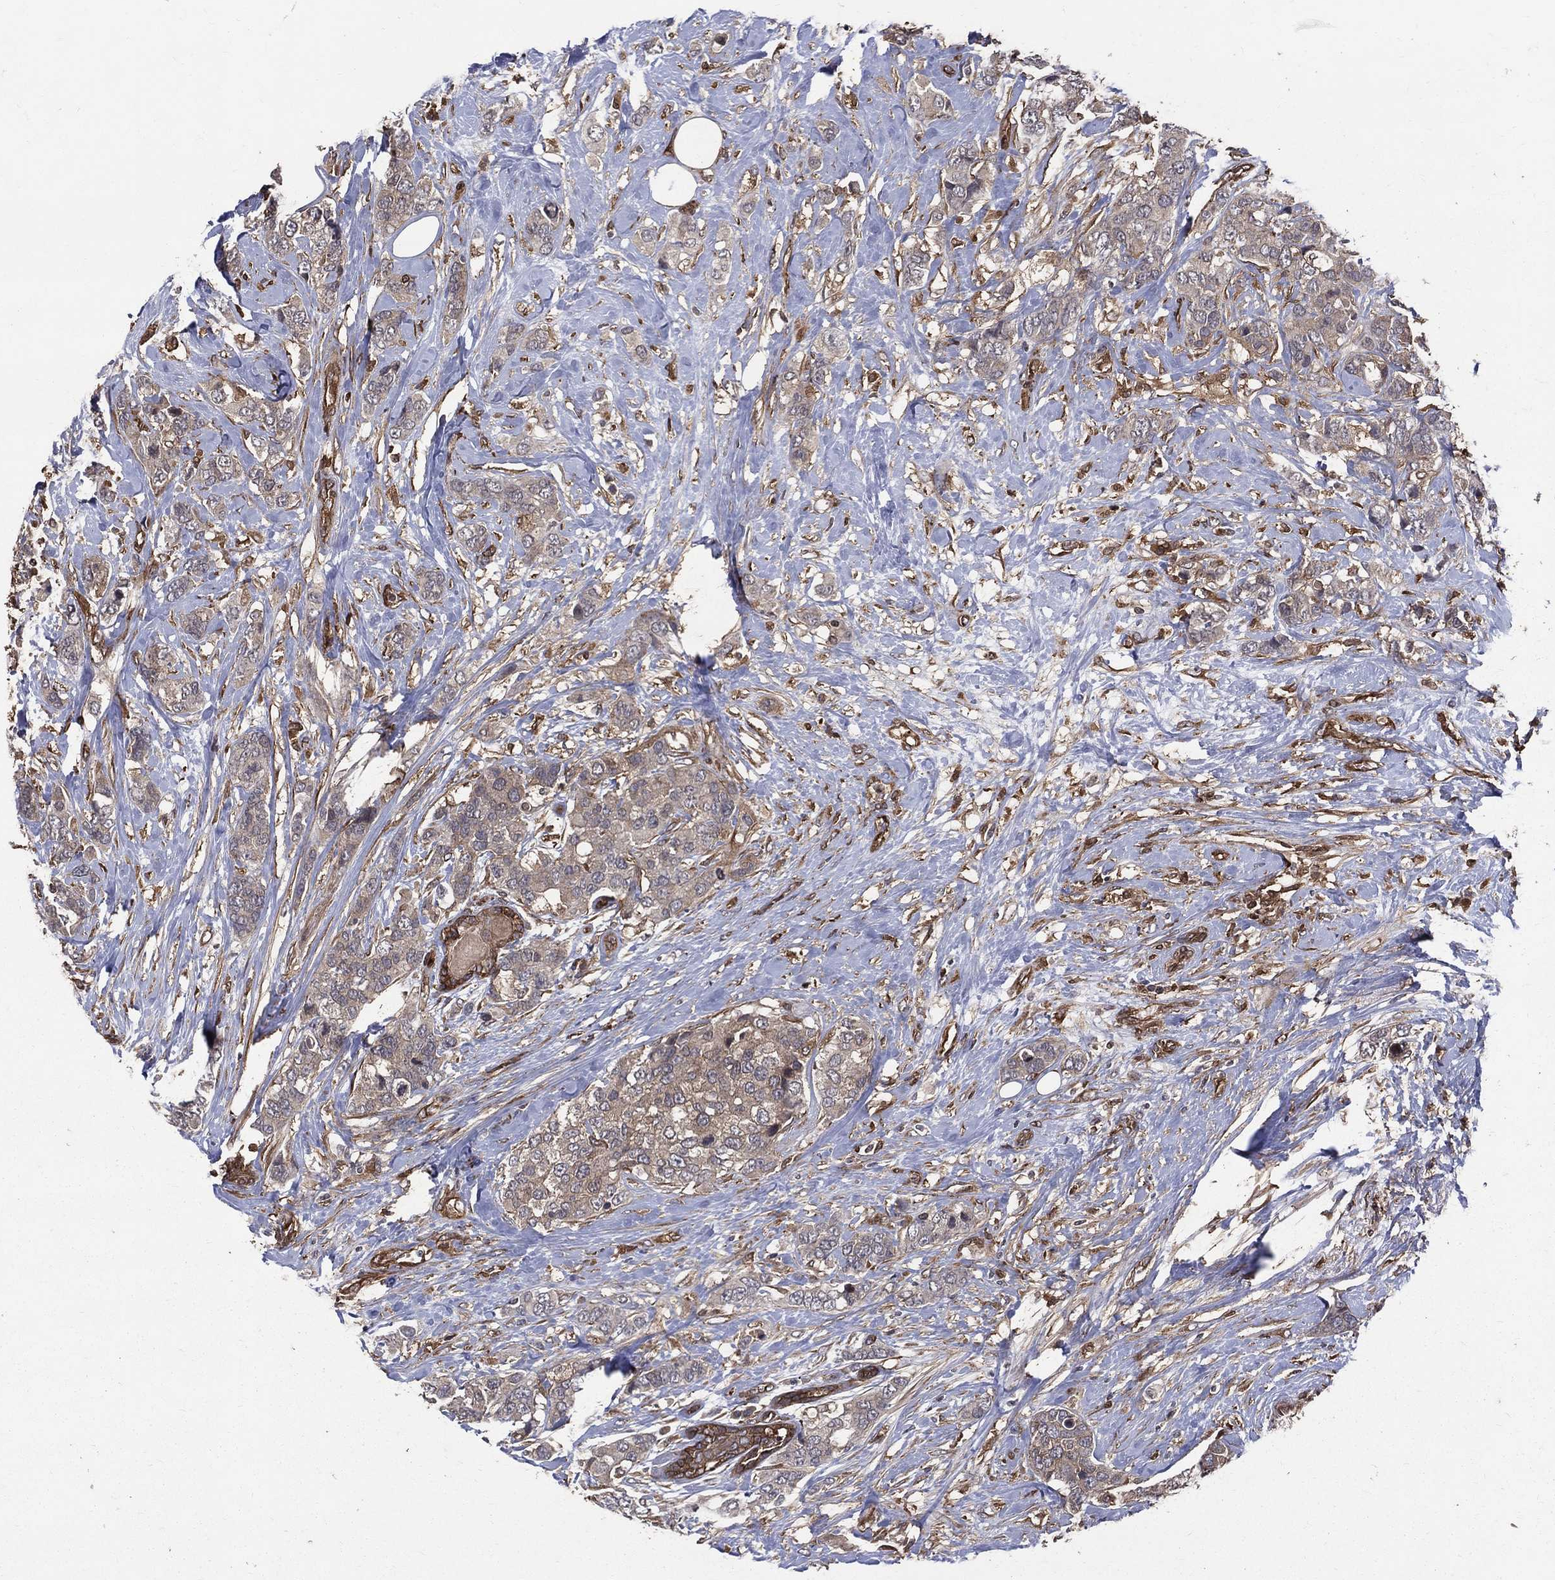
{"staining": {"intensity": "weak", "quantity": "<25%", "location": "cytoplasmic/membranous"}, "tissue": "breast cancer", "cell_type": "Tumor cells", "image_type": "cancer", "snomed": [{"axis": "morphology", "description": "Lobular carcinoma"}, {"axis": "topography", "description": "Breast"}], "caption": "High power microscopy photomicrograph of an immunohistochemistry image of lobular carcinoma (breast), revealing no significant positivity in tumor cells. Brightfield microscopy of IHC stained with DAB (3,3'-diaminobenzidine) (brown) and hematoxylin (blue), captured at high magnification.", "gene": "DPYSL2", "patient": {"sex": "female", "age": 59}}